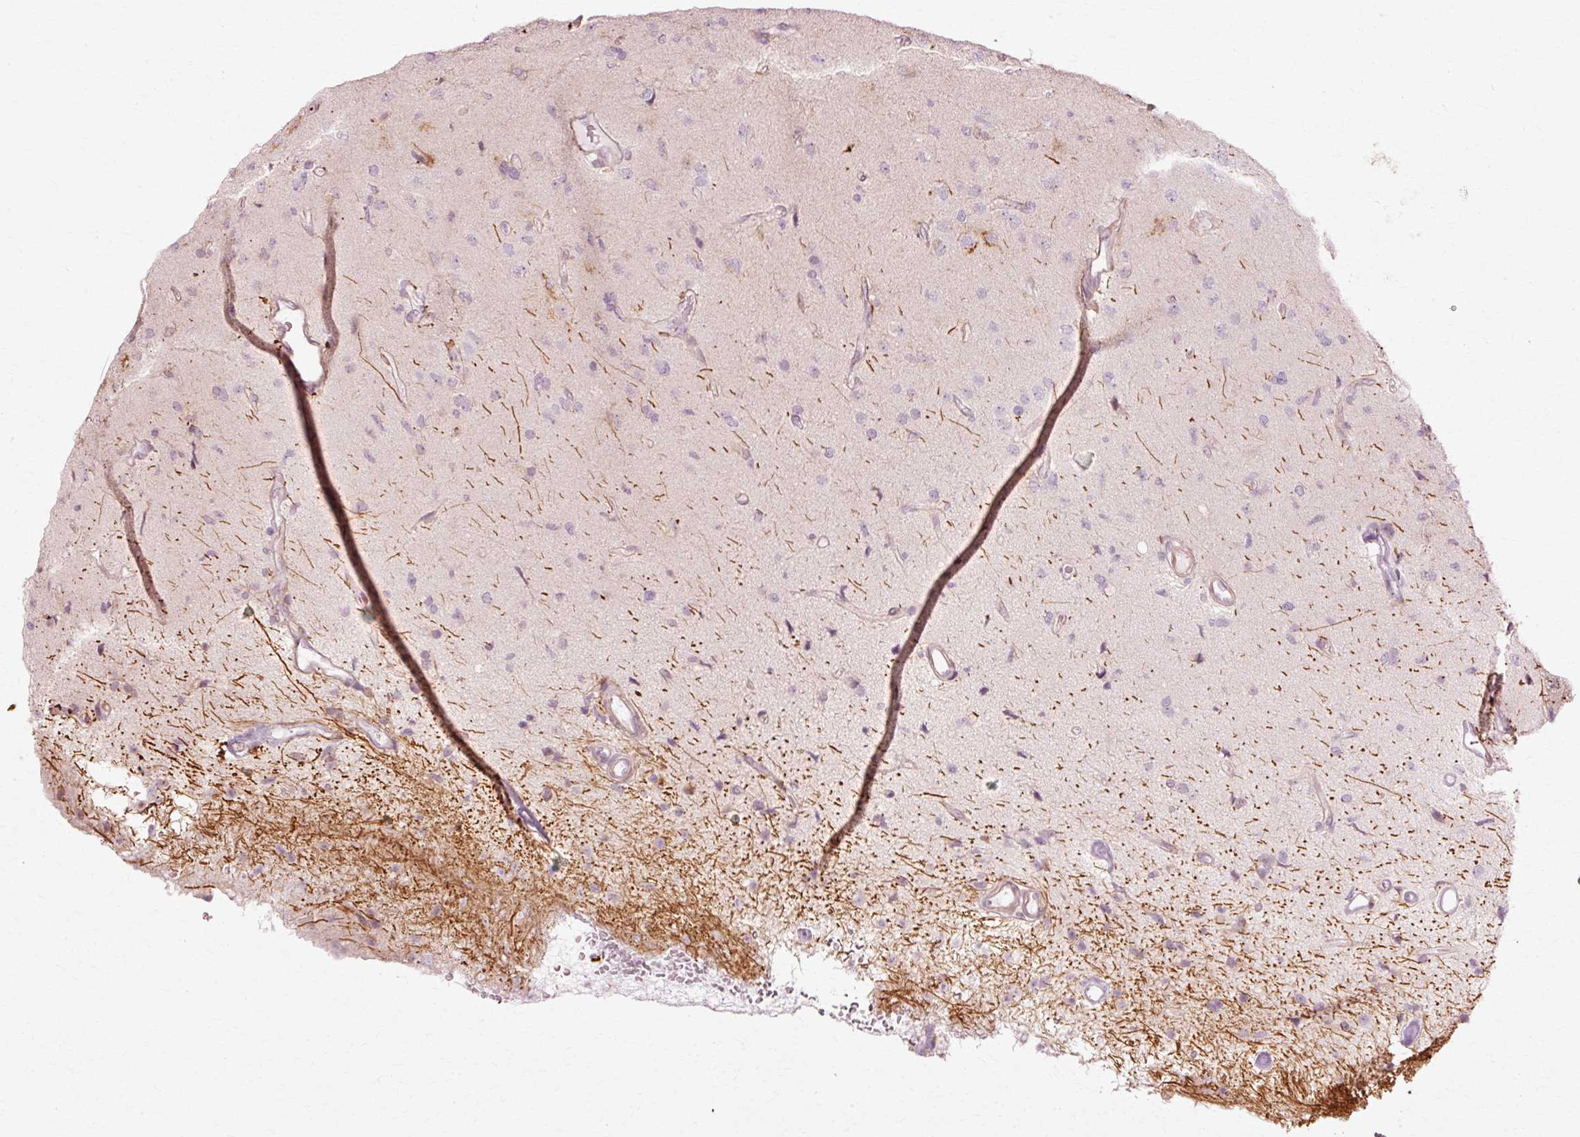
{"staining": {"intensity": "negative", "quantity": "none", "location": "none"}, "tissue": "glioma", "cell_type": "Tumor cells", "image_type": "cancer", "snomed": [{"axis": "morphology", "description": "Glioma, malignant, High grade"}, {"axis": "topography", "description": "Brain"}], "caption": "Human malignant glioma (high-grade) stained for a protein using immunohistochemistry (IHC) demonstrates no positivity in tumor cells.", "gene": "RGPD5", "patient": {"sex": "male", "age": 77}}